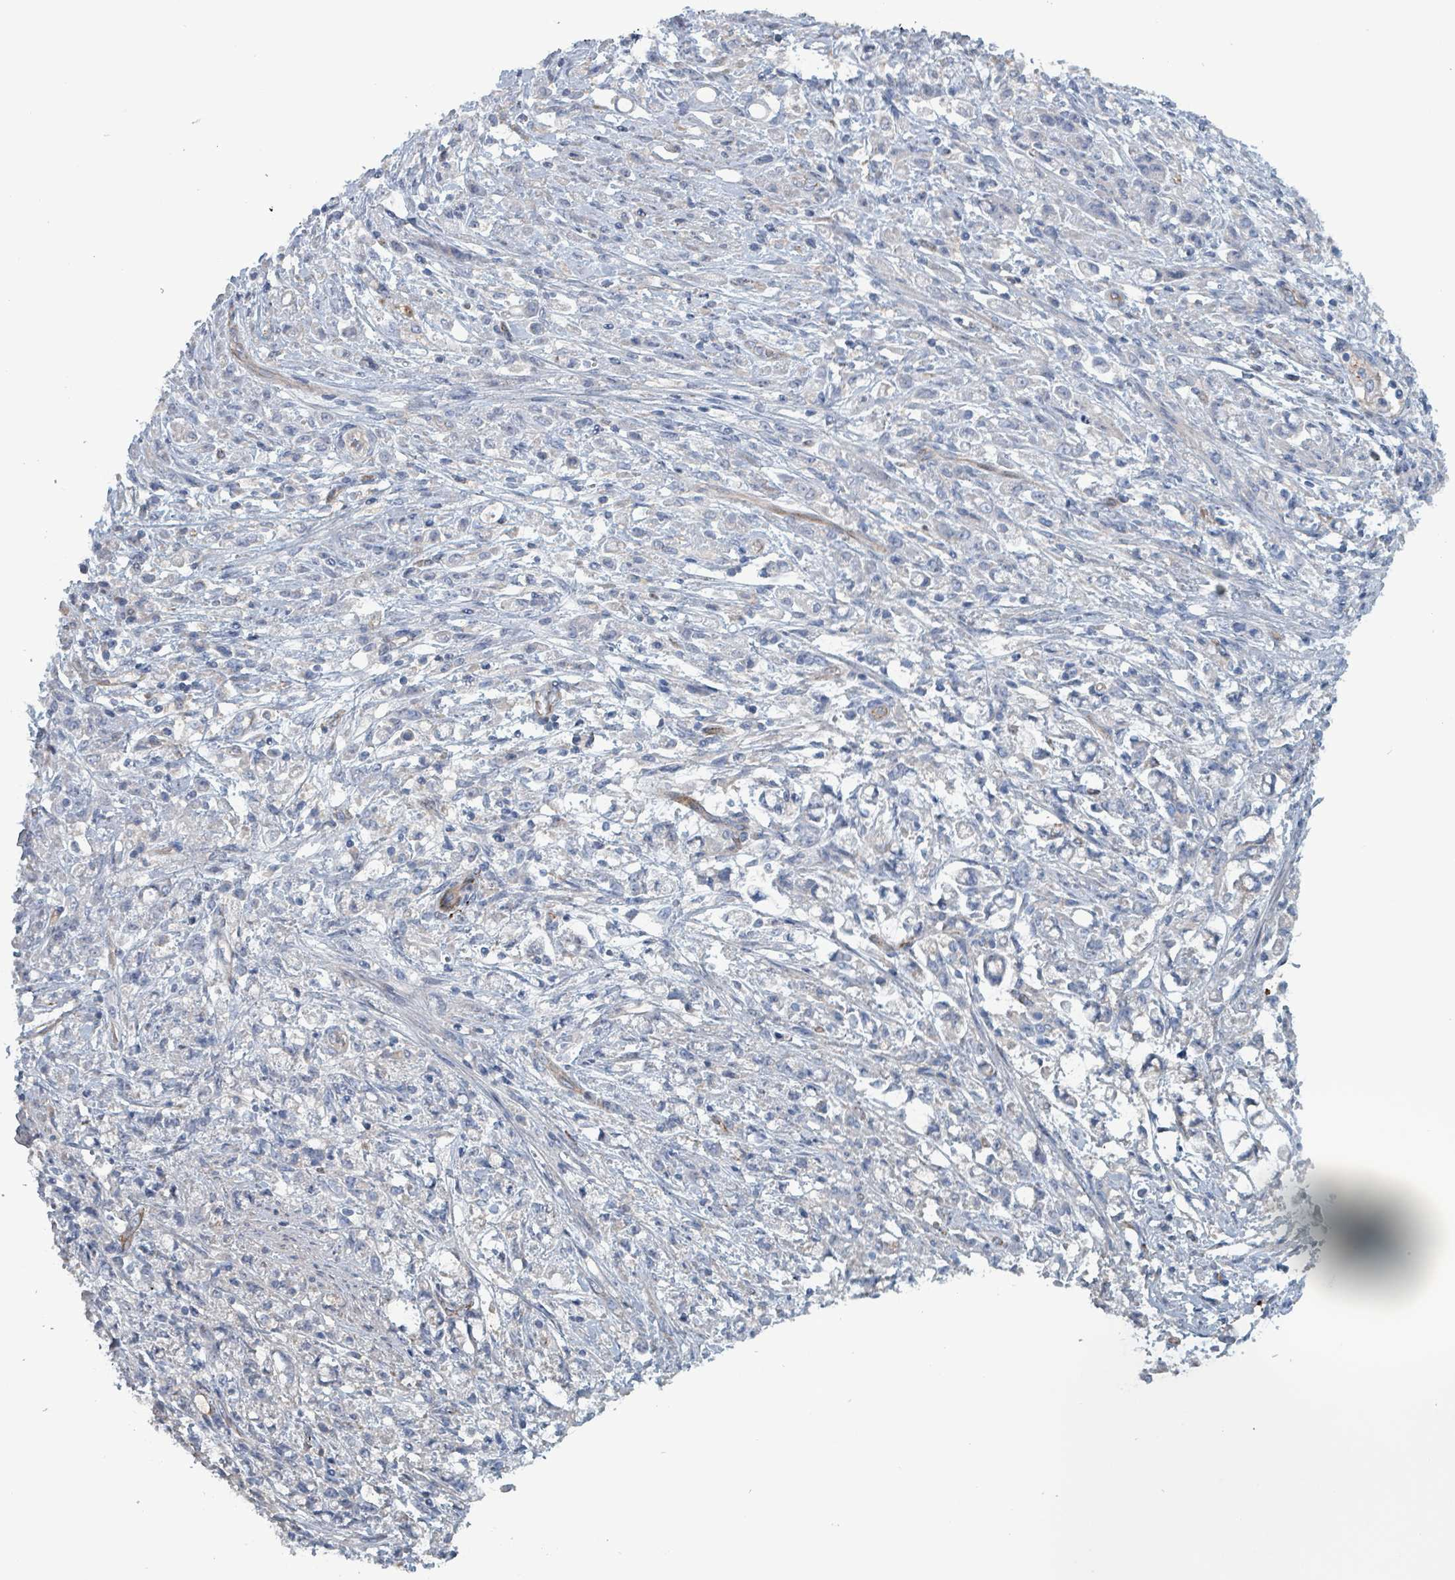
{"staining": {"intensity": "negative", "quantity": "none", "location": "none"}, "tissue": "stomach cancer", "cell_type": "Tumor cells", "image_type": "cancer", "snomed": [{"axis": "morphology", "description": "Adenocarcinoma, NOS"}, {"axis": "topography", "description": "Stomach"}], "caption": "The histopathology image demonstrates no significant positivity in tumor cells of stomach adenocarcinoma.", "gene": "TAAR5", "patient": {"sex": "female", "age": 60}}